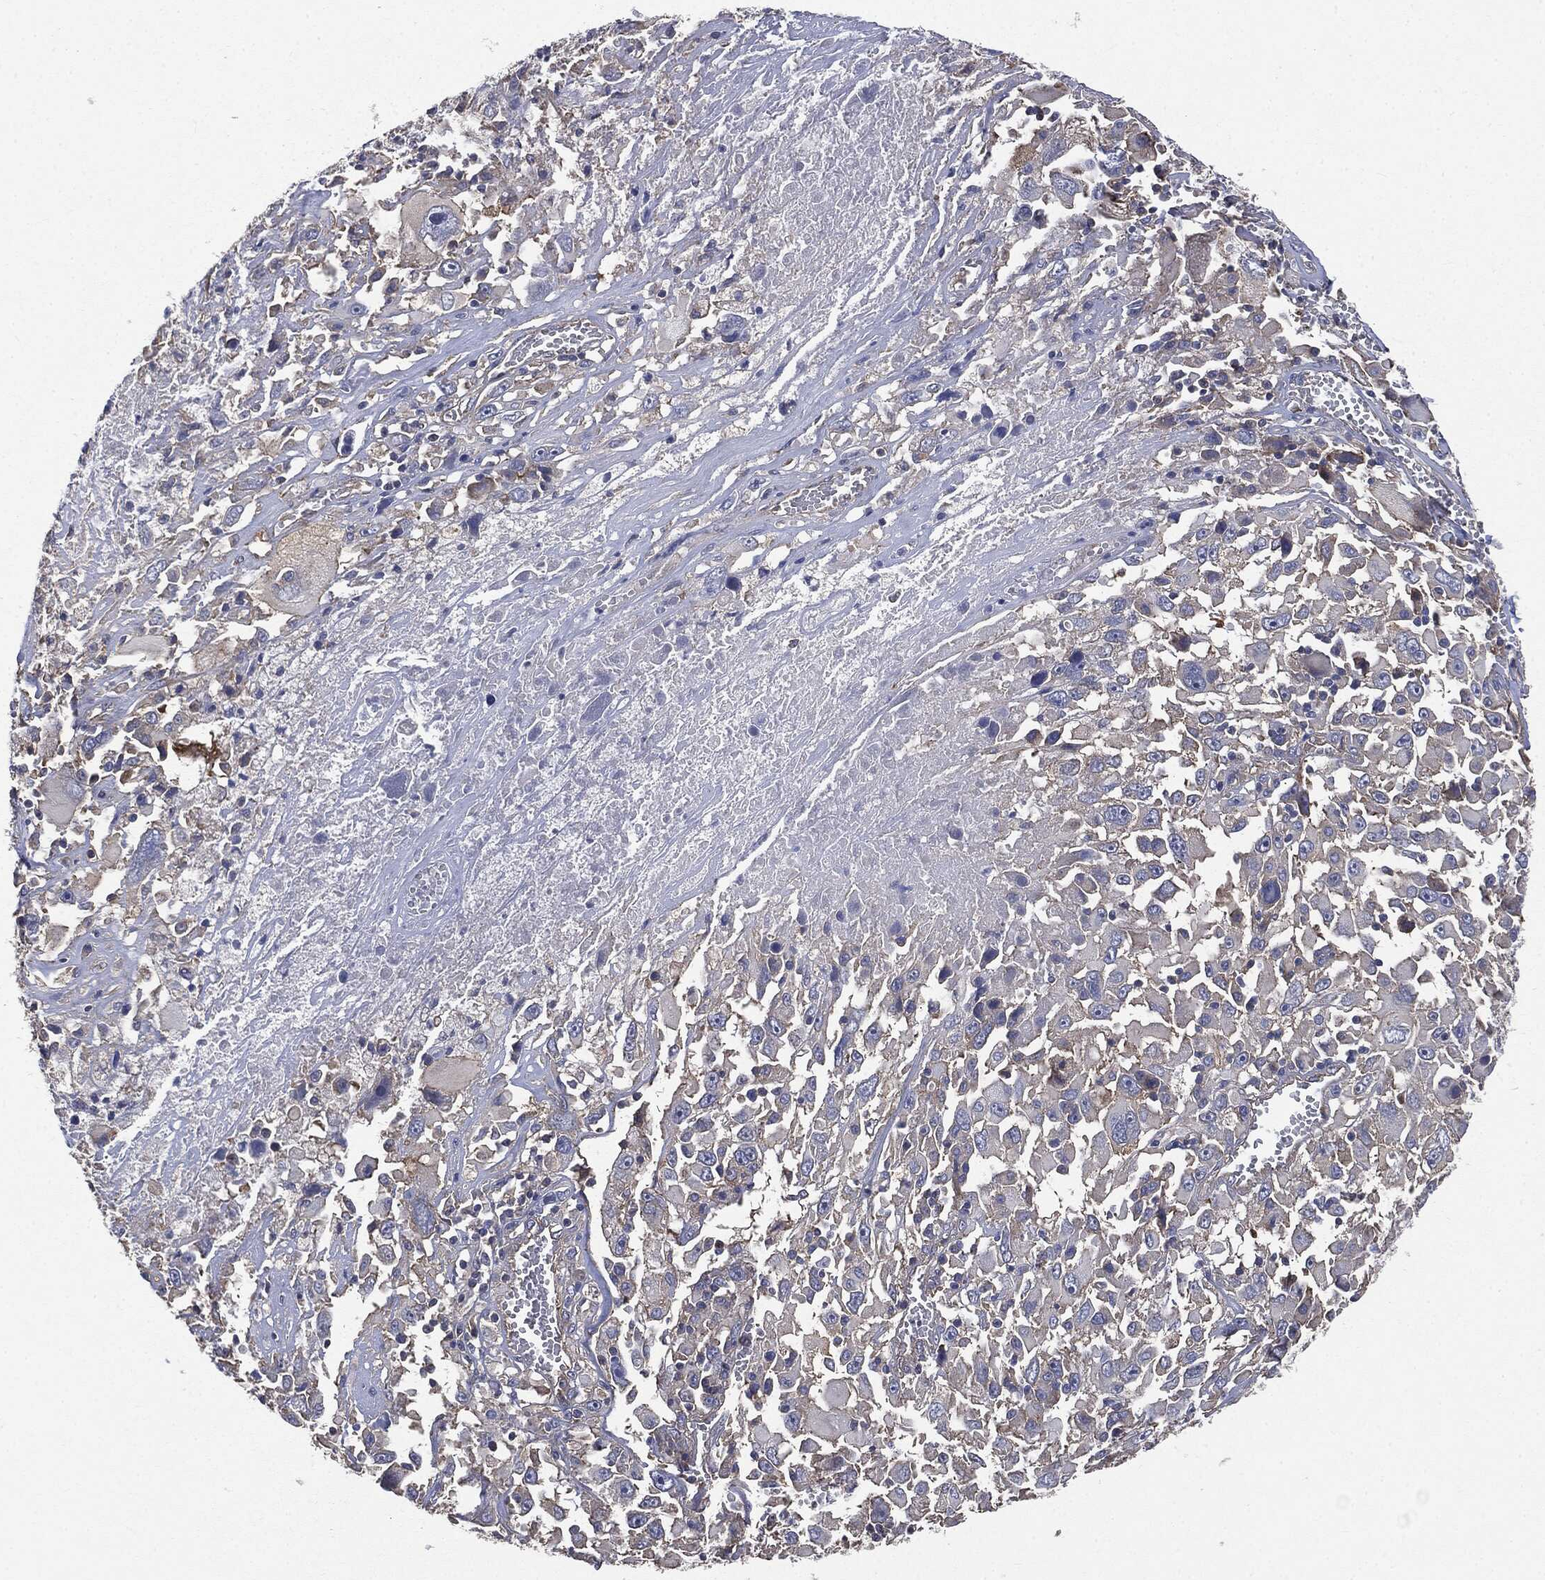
{"staining": {"intensity": "negative", "quantity": "none", "location": "none"}, "tissue": "melanoma", "cell_type": "Tumor cells", "image_type": "cancer", "snomed": [{"axis": "morphology", "description": "Malignant melanoma, Metastatic site"}, {"axis": "topography", "description": "Soft tissue"}], "caption": "There is no significant expression in tumor cells of melanoma.", "gene": "EPS15L1", "patient": {"sex": "male", "age": 50}}